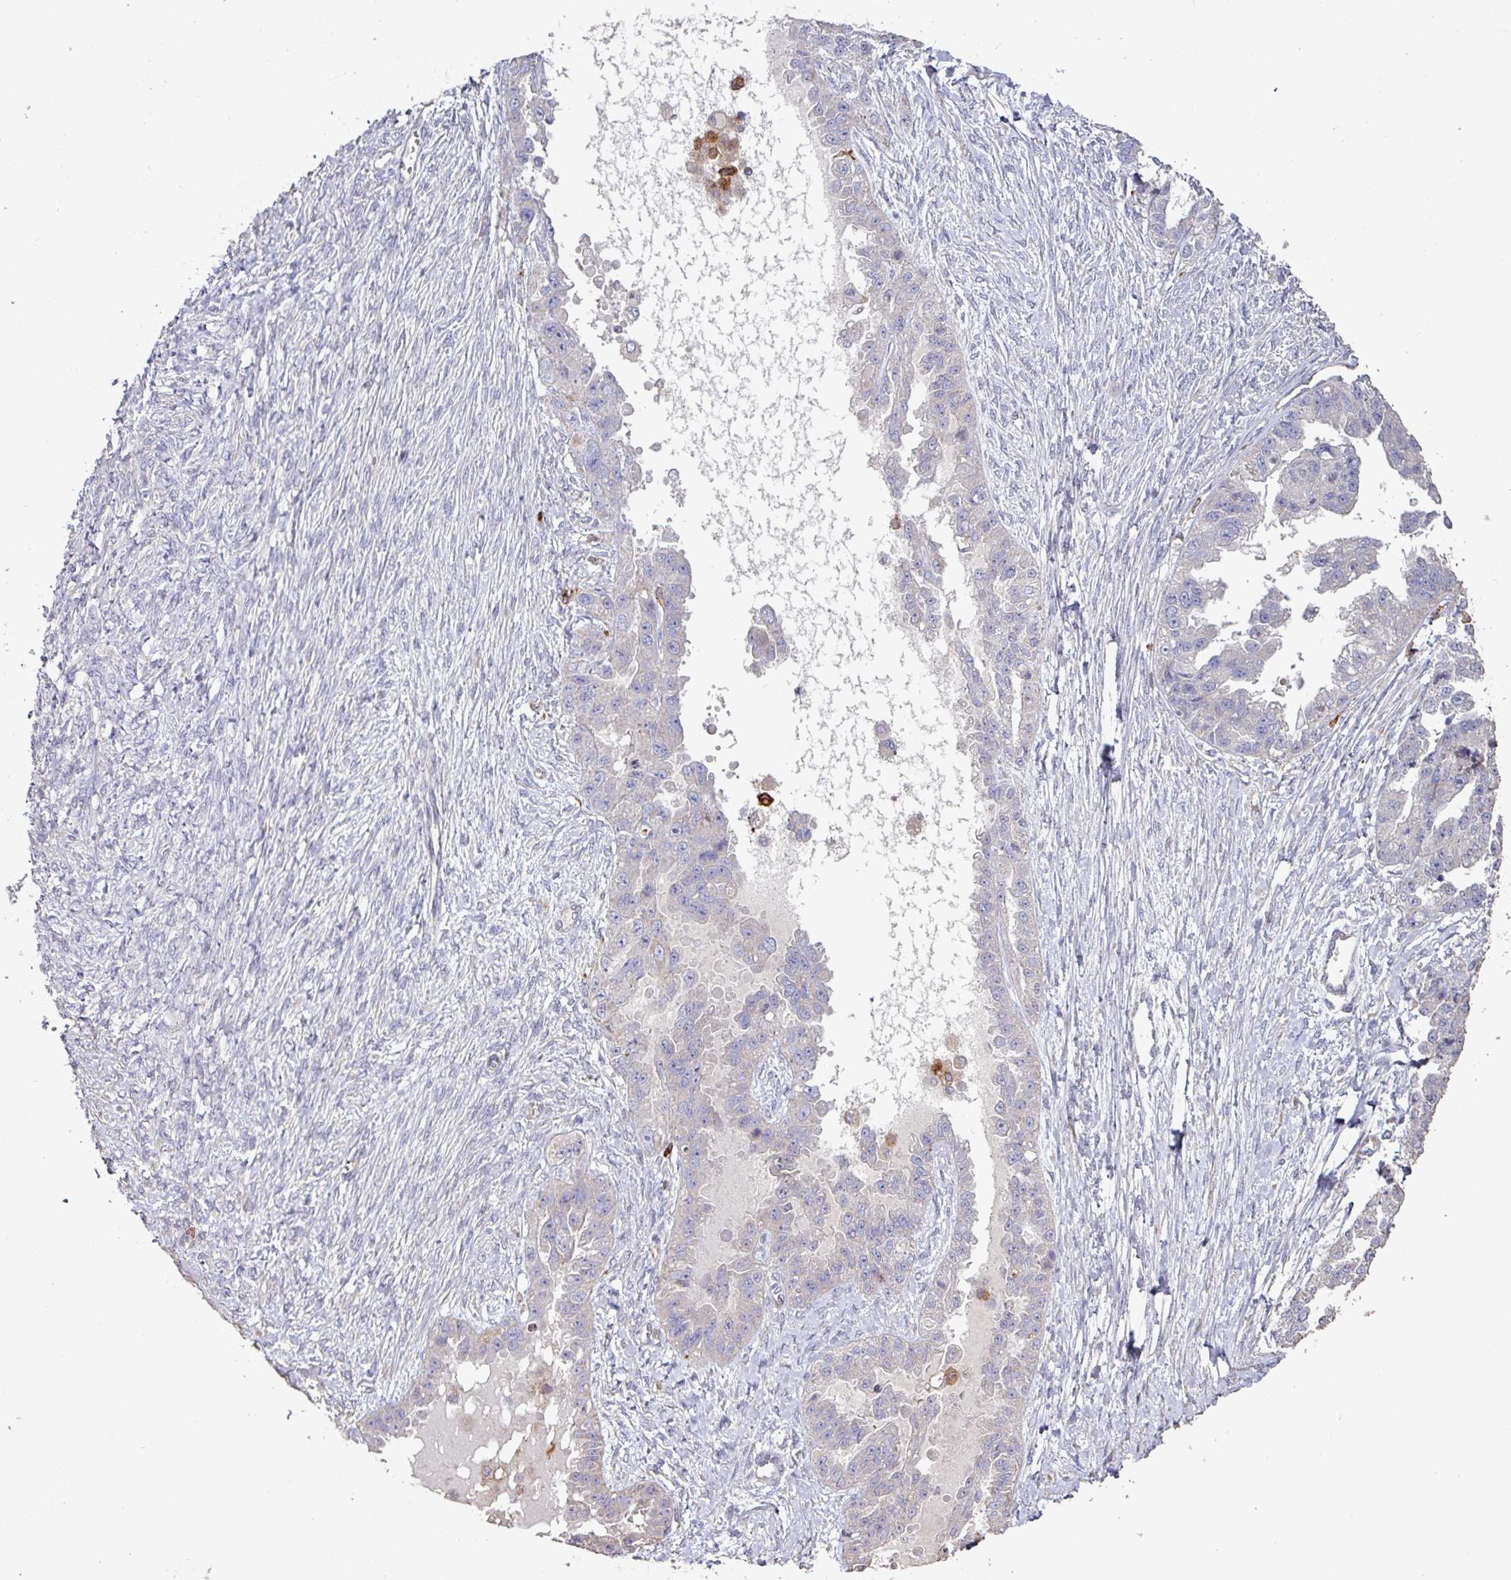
{"staining": {"intensity": "negative", "quantity": "none", "location": "none"}, "tissue": "ovarian cancer", "cell_type": "Tumor cells", "image_type": "cancer", "snomed": [{"axis": "morphology", "description": "Cystadenocarcinoma, serous, NOS"}, {"axis": "topography", "description": "Ovary"}], "caption": "Tumor cells are negative for protein expression in human ovarian cancer.", "gene": "RPL23A", "patient": {"sex": "female", "age": 58}}